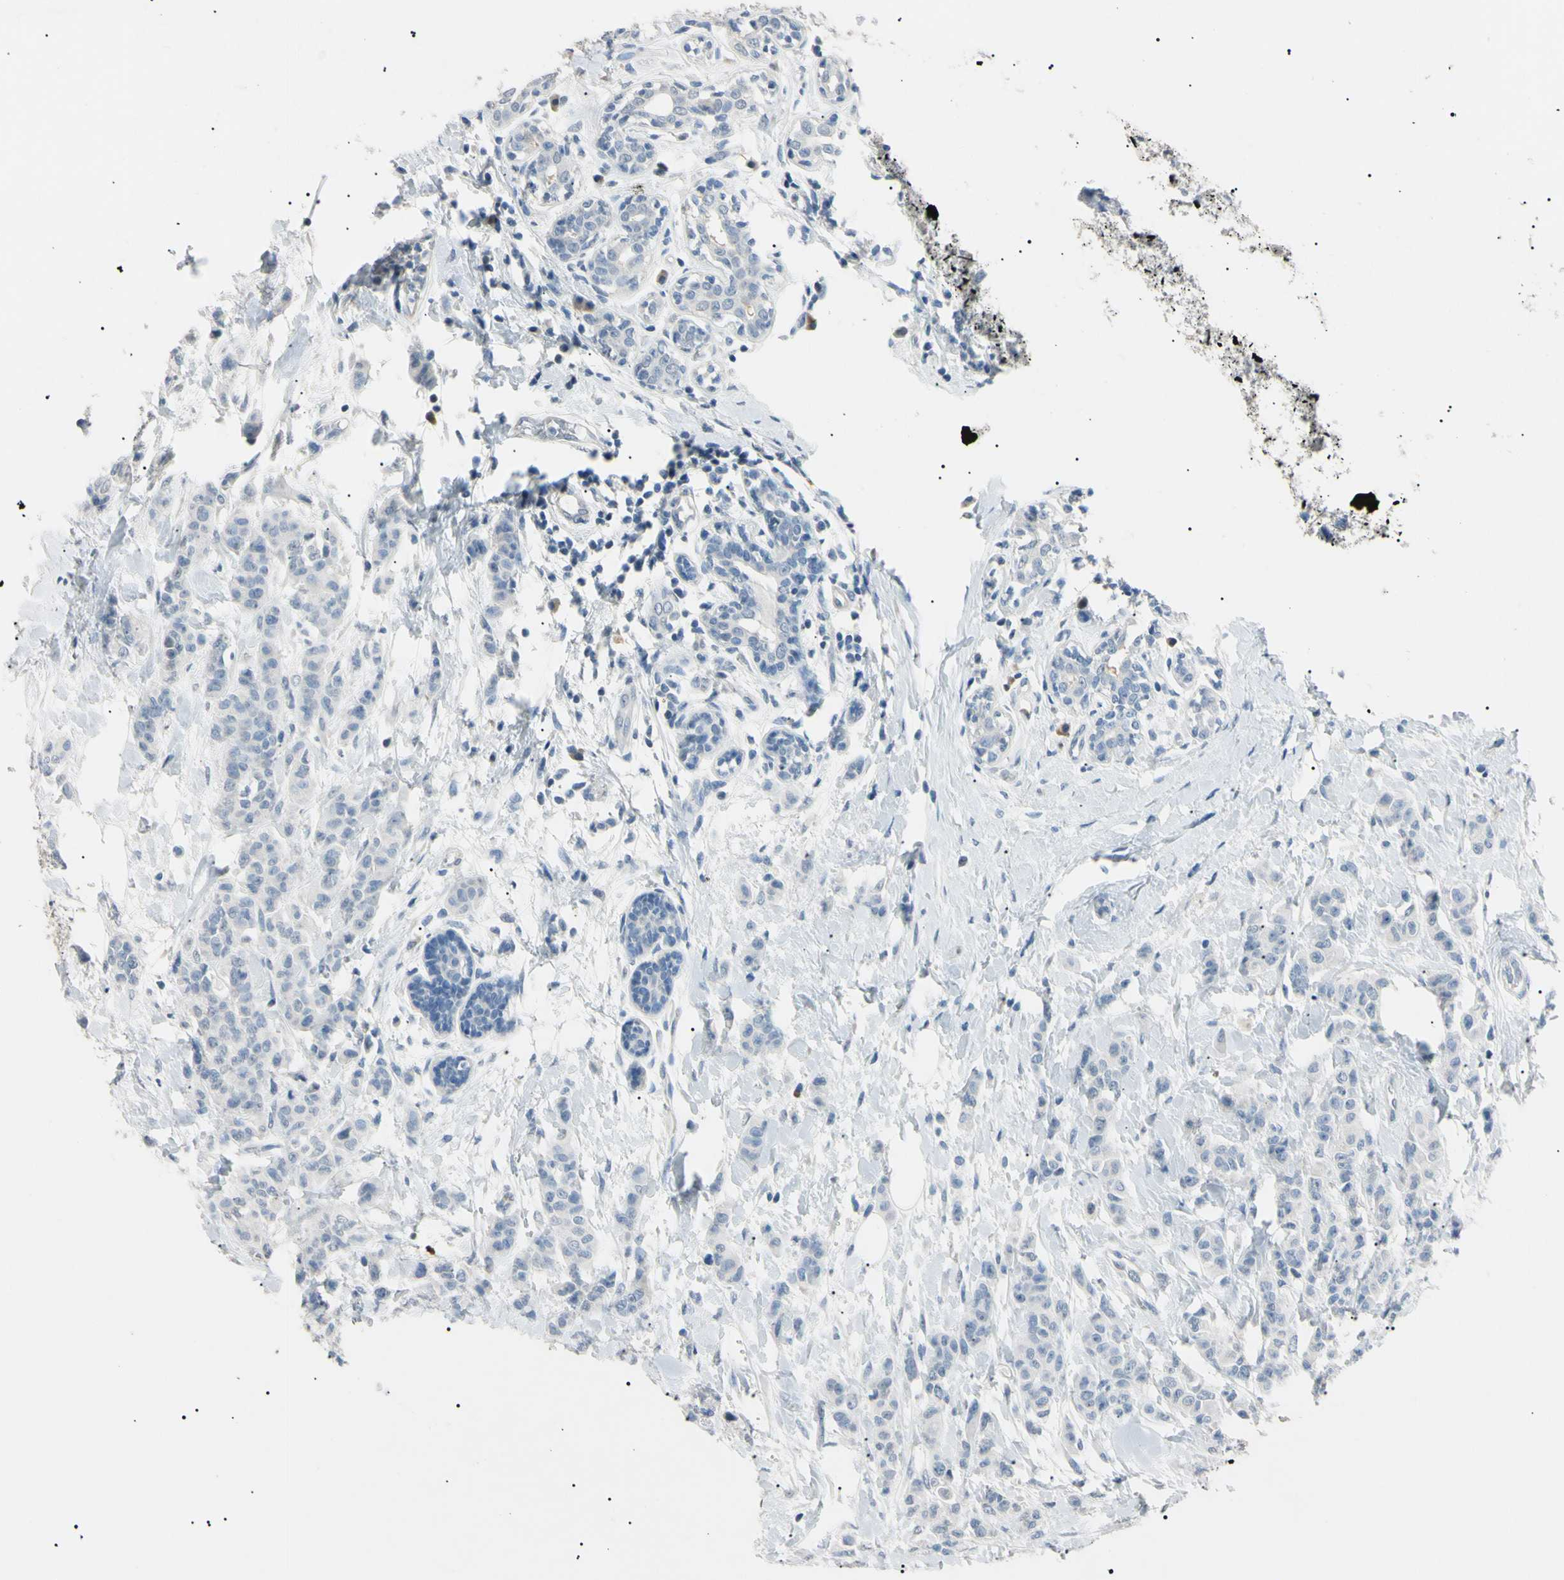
{"staining": {"intensity": "negative", "quantity": "none", "location": "none"}, "tissue": "breast cancer", "cell_type": "Tumor cells", "image_type": "cancer", "snomed": [{"axis": "morphology", "description": "Duct carcinoma"}, {"axis": "topography", "description": "Breast"}], "caption": "Immunohistochemistry of human breast cancer (intraductal carcinoma) shows no positivity in tumor cells.", "gene": "CGB3", "patient": {"sex": "female", "age": 50}}